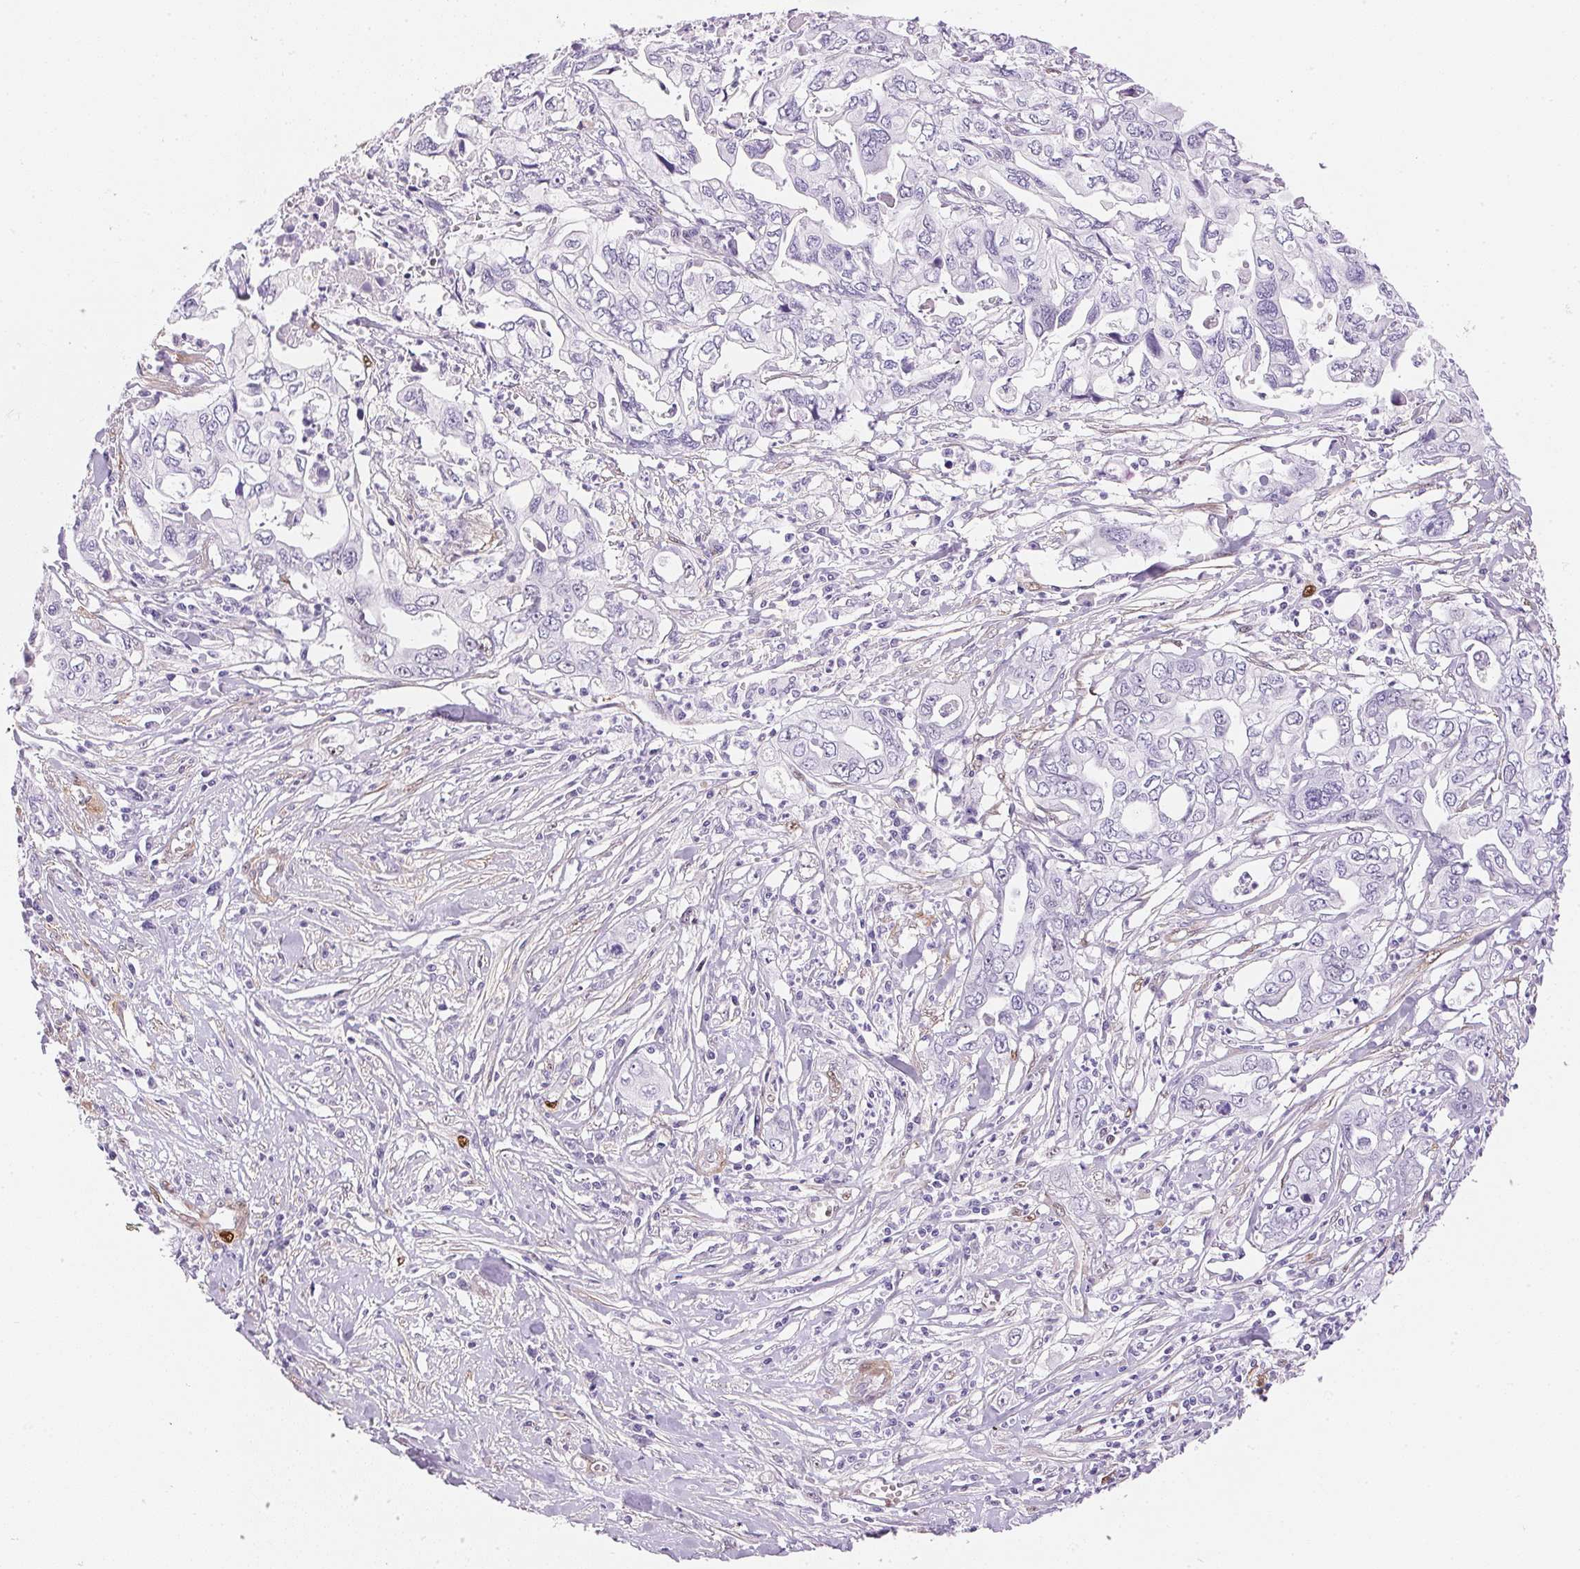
{"staining": {"intensity": "negative", "quantity": "none", "location": "none"}, "tissue": "pancreatic cancer", "cell_type": "Tumor cells", "image_type": "cancer", "snomed": [{"axis": "morphology", "description": "Adenocarcinoma, NOS"}, {"axis": "topography", "description": "Pancreas"}], "caption": "IHC histopathology image of human pancreatic cancer (adenocarcinoma) stained for a protein (brown), which displays no positivity in tumor cells.", "gene": "SMTN", "patient": {"sex": "male", "age": 68}}